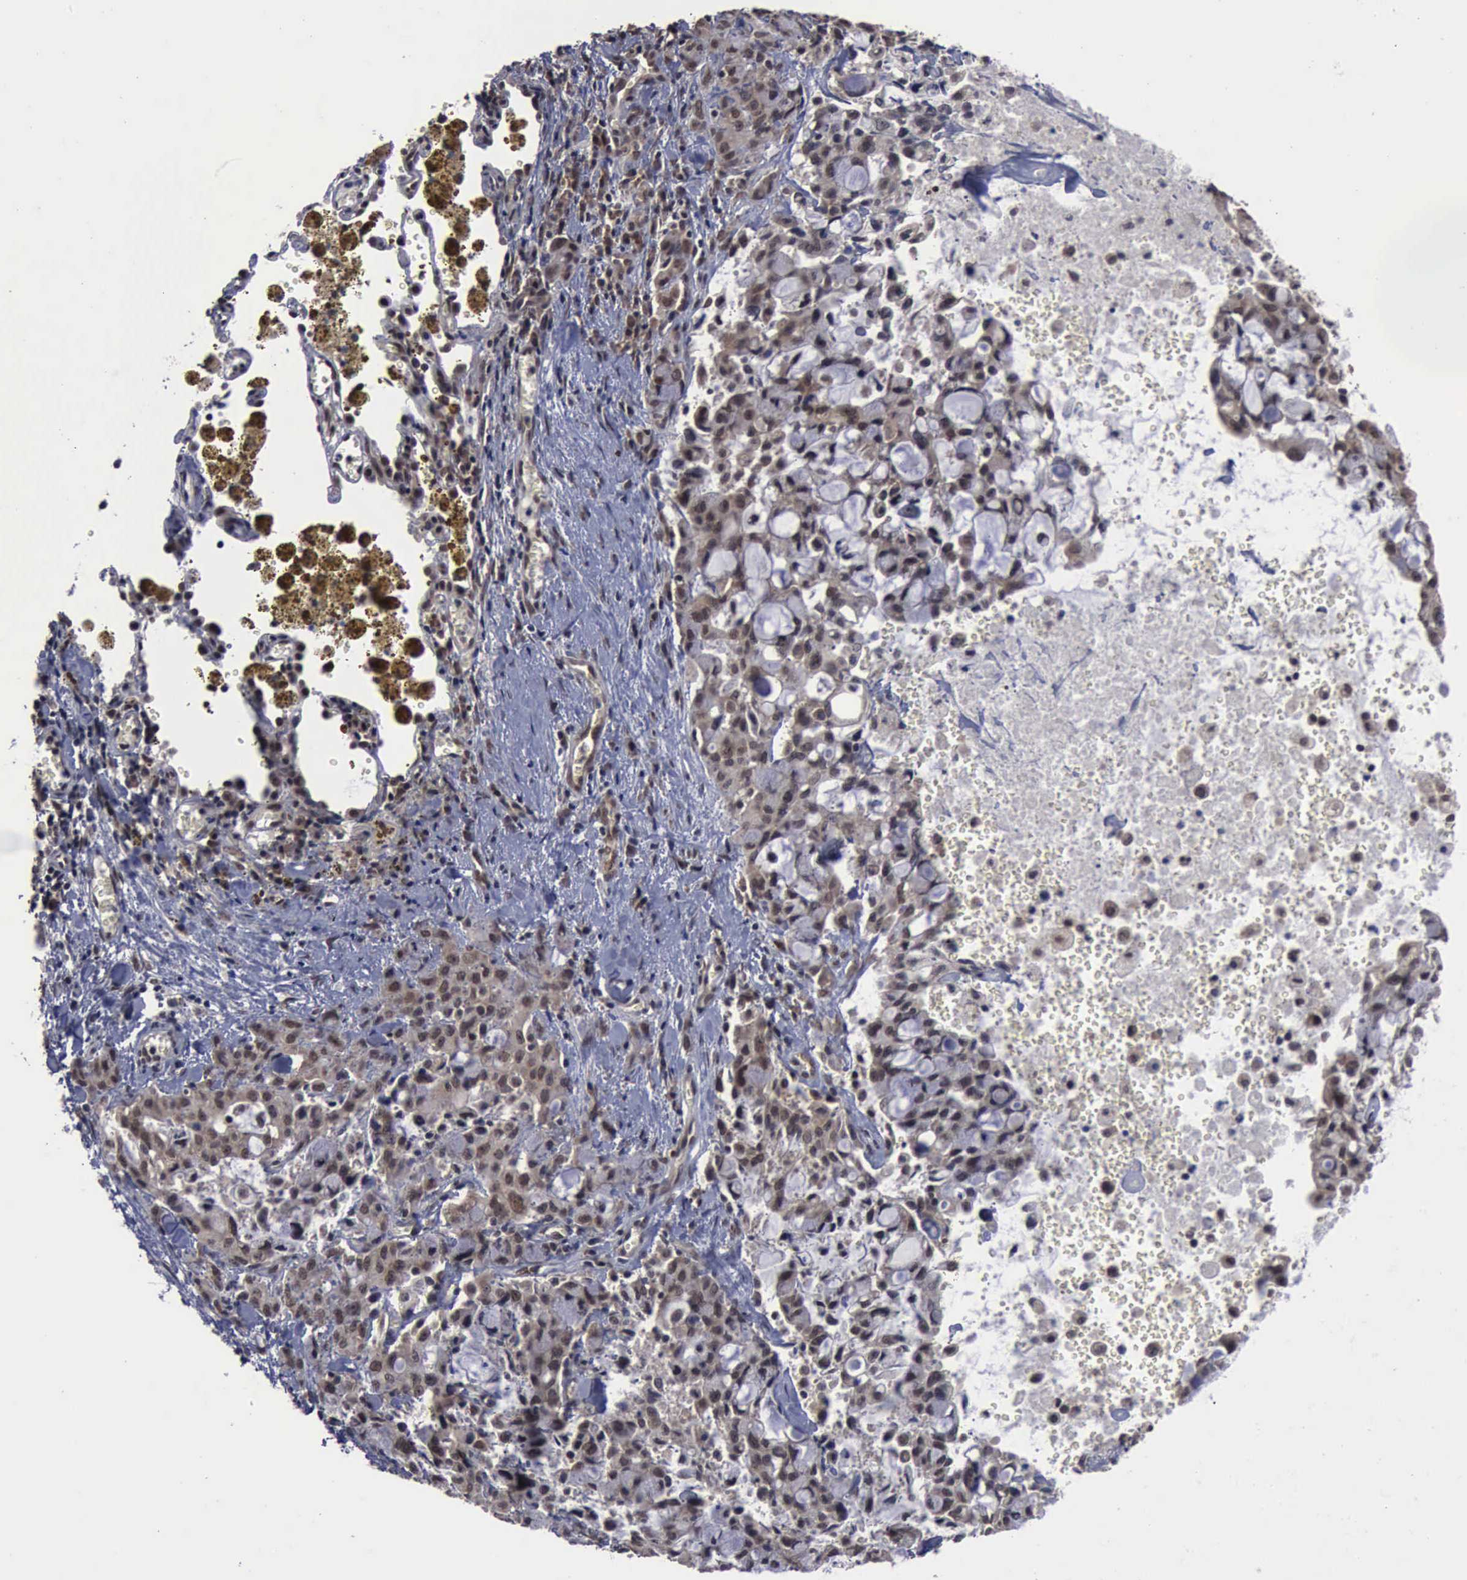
{"staining": {"intensity": "moderate", "quantity": "25%-75%", "location": "cytoplasmic/membranous,nuclear"}, "tissue": "lung cancer", "cell_type": "Tumor cells", "image_type": "cancer", "snomed": [{"axis": "morphology", "description": "Adenocarcinoma, NOS"}, {"axis": "topography", "description": "Lung"}], "caption": "Lung cancer tissue demonstrates moderate cytoplasmic/membranous and nuclear expression in approximately 25%-75% of tumor cells", "gene": "RTCB", "patient": {"sex": "female", "age": 44}}